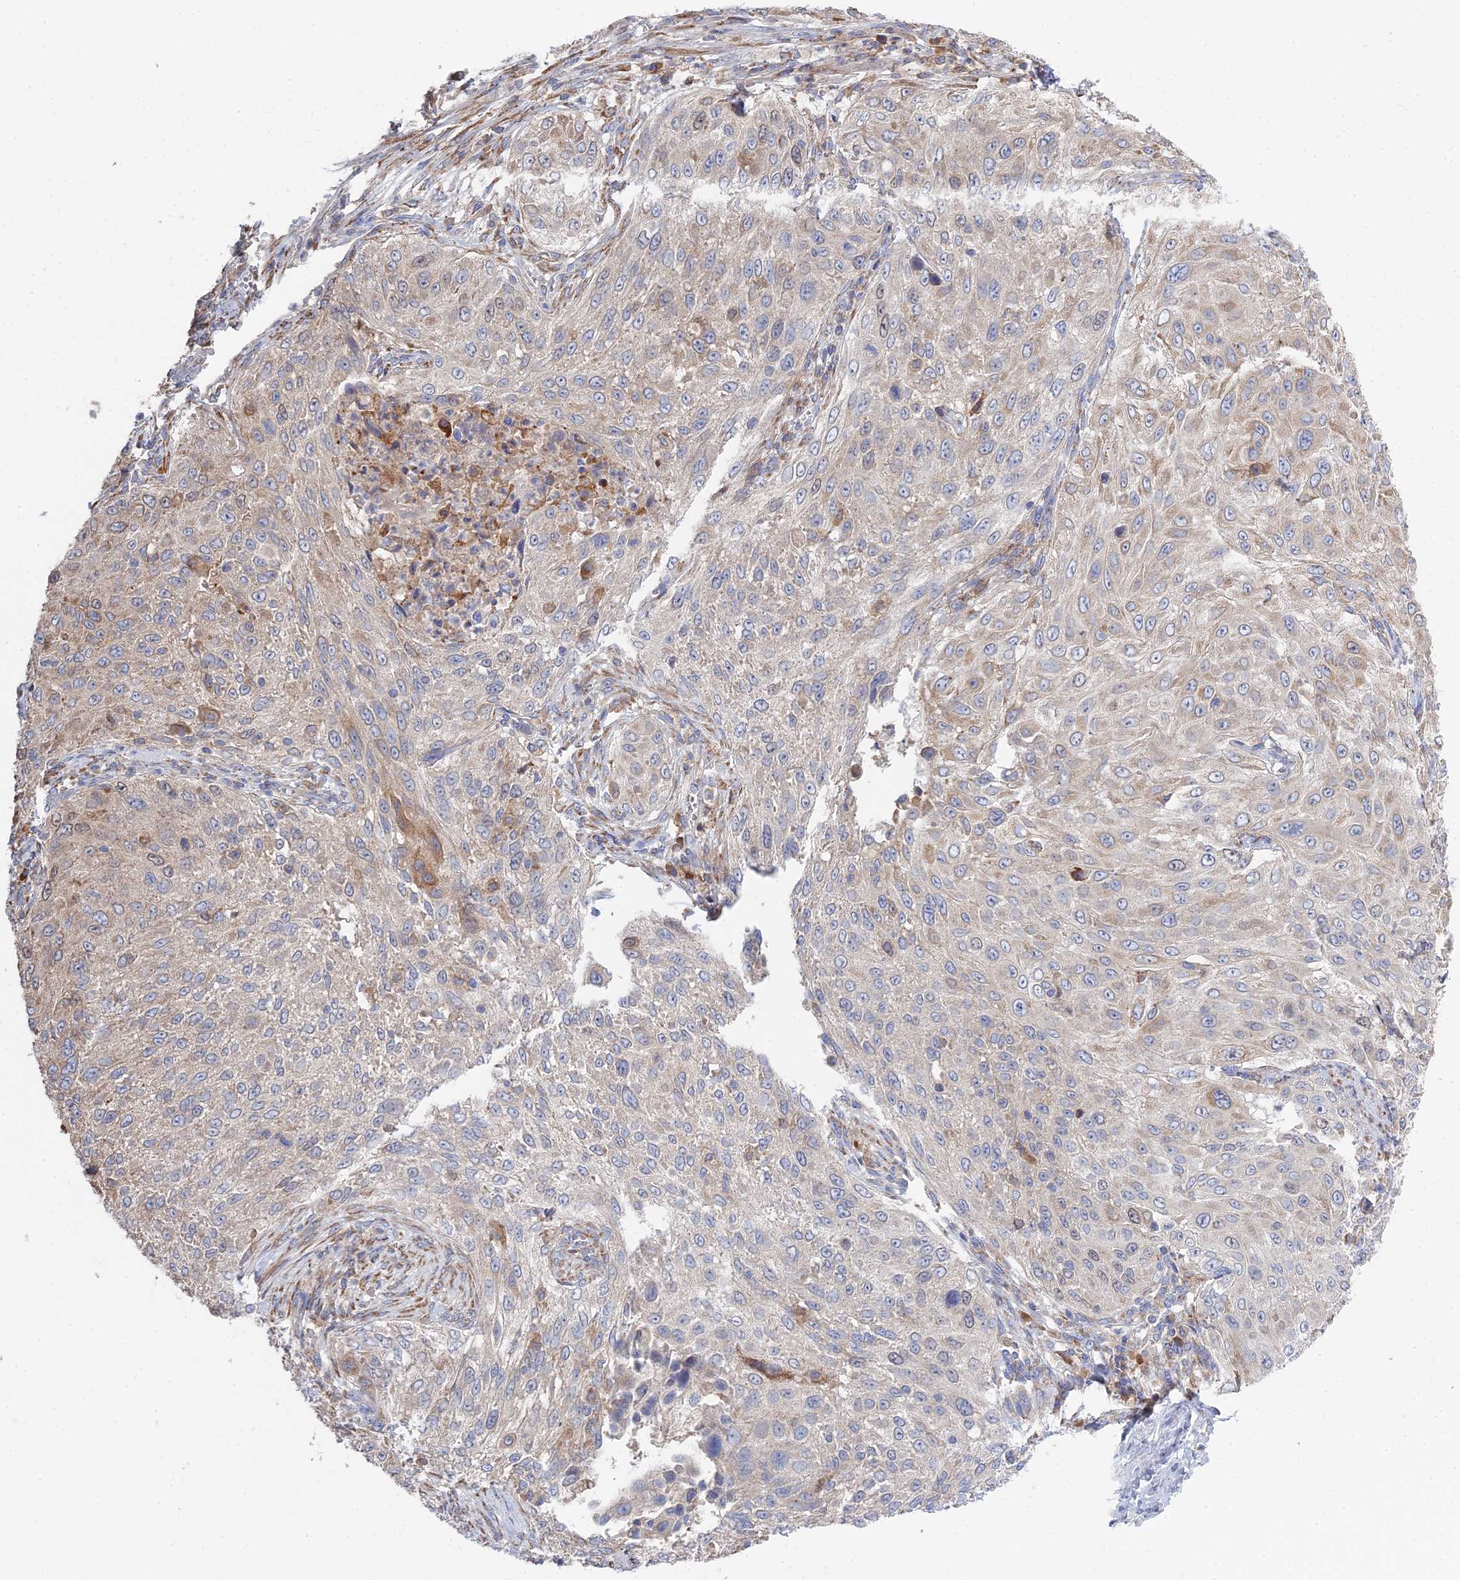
{"staining": {"intensity": "moderate", "quantity": "<25%", "location": "cytoplasmic/membranous"}, "tissue": "cervical cancer", "cell_type": "Tumor cells", "image_type": "cancer", "snomed": [{"axis": "morphology", "description": "Squamous cell carcinoma, NOS"}, {"axis": "topography", "description": "Cervix"}], "caption": "Cervical squamous cell carcinoma stained with DAB IHC exhibits low levels of moderate cytoplasmic/membranous positivity in approximately <25% of tumor cells.", "gene": "TRAPPC6A", "patient": {"sex": "female", "age": 42}}